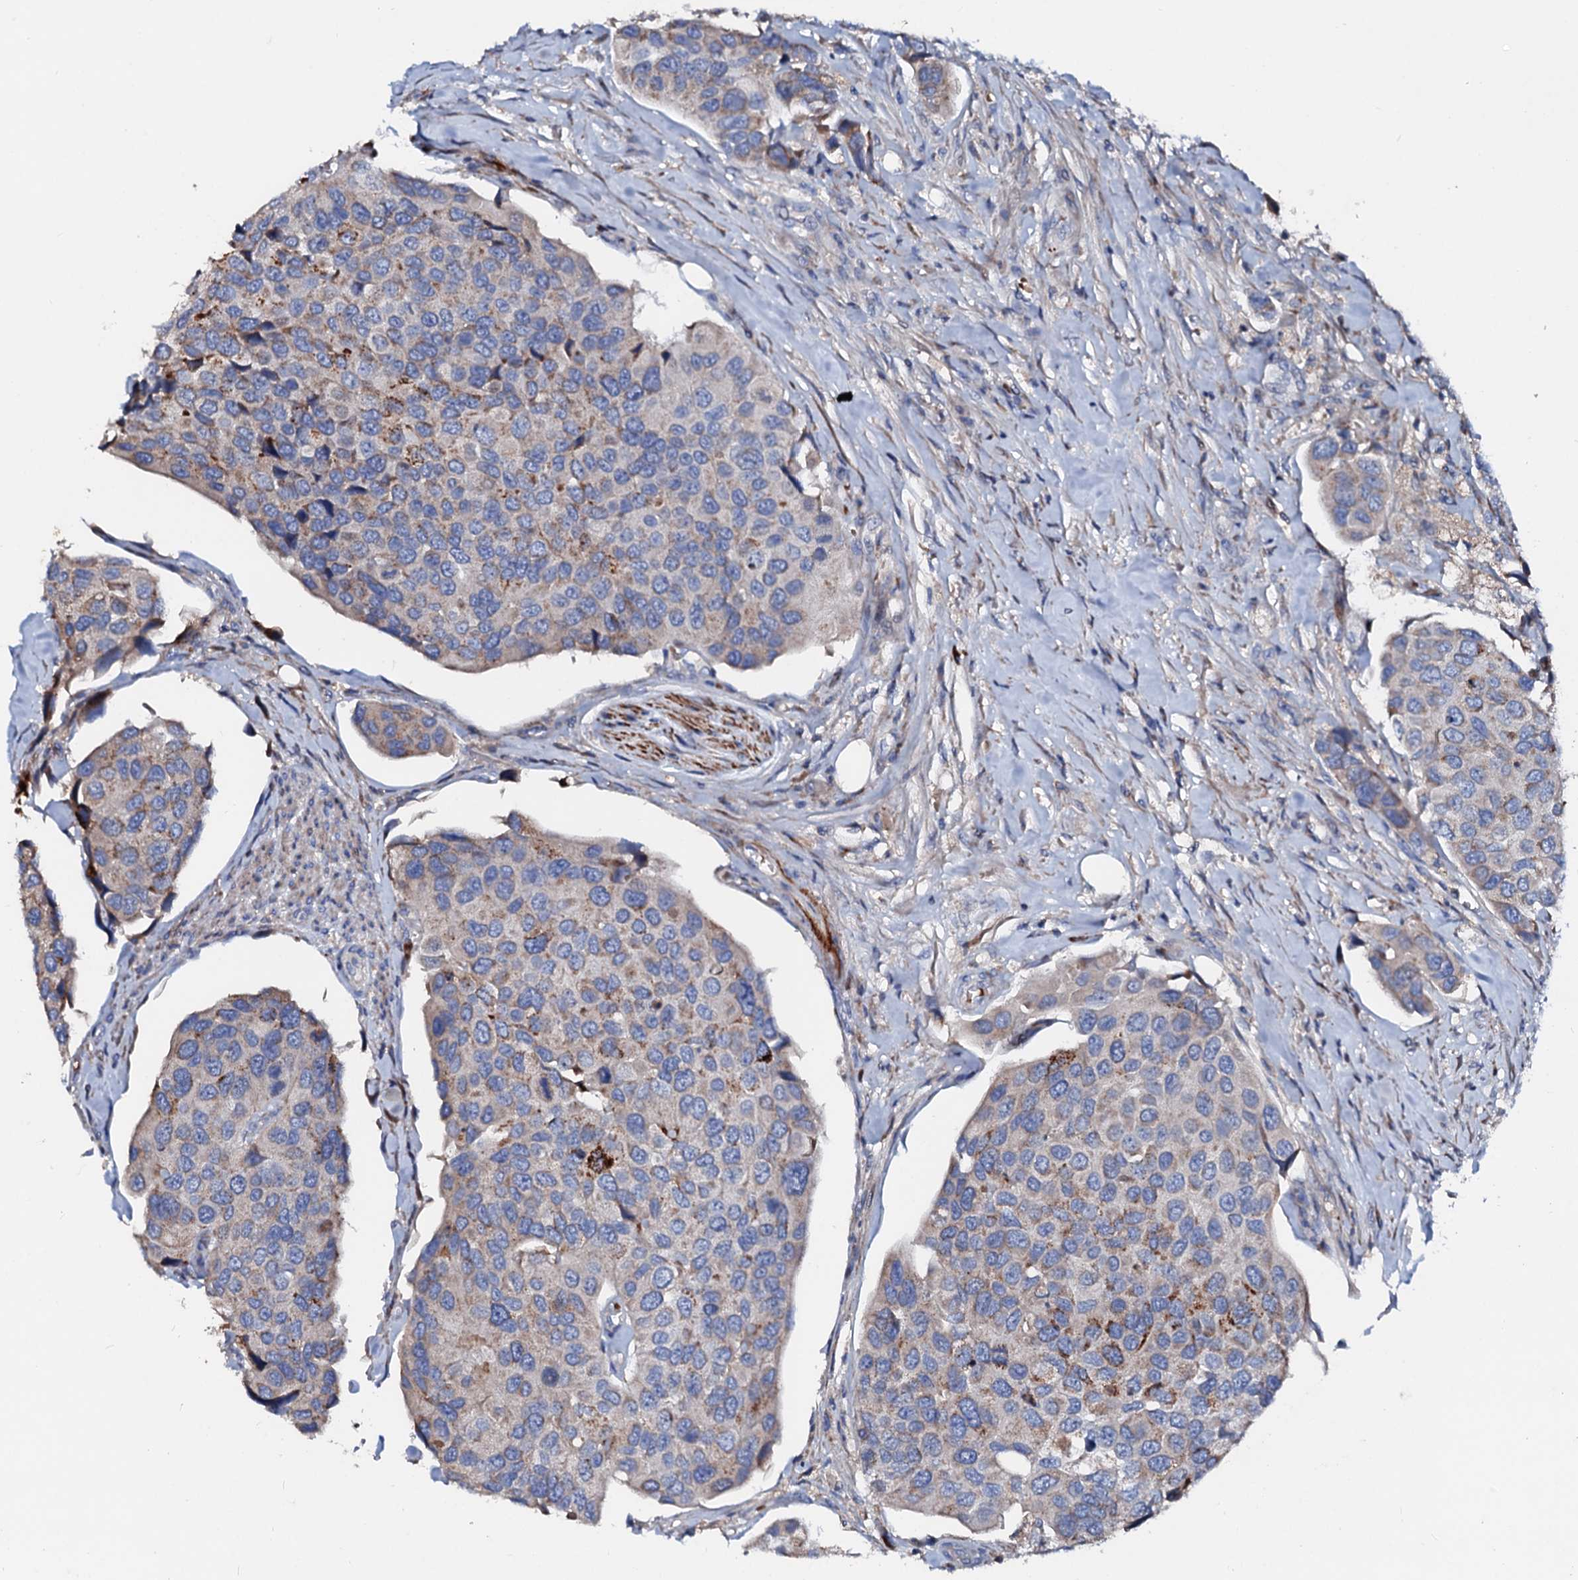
{"staining": {"intensity": "moderate", "quantity": "<25%", "location": "cytoplasmic/membranous"}, "tissue": "urothelial cancer", "cell_type": "Tumor cells", "image_type": "cancer", "snomed": [{"axis": "morphology", "description": "Urothelial carcinoma, High grade"}, {"axis": "topography", "description": "Urinary bladder"}], "caption": "High-grade urothelial carcinoma tissue demonstrates moderate cytoplasmic/membranous expression in about <25% of tumor cells, visualized by immunohistochemistry.", "gene": "SLC10A7", "patient": {"sex": "male", "age": 74}}